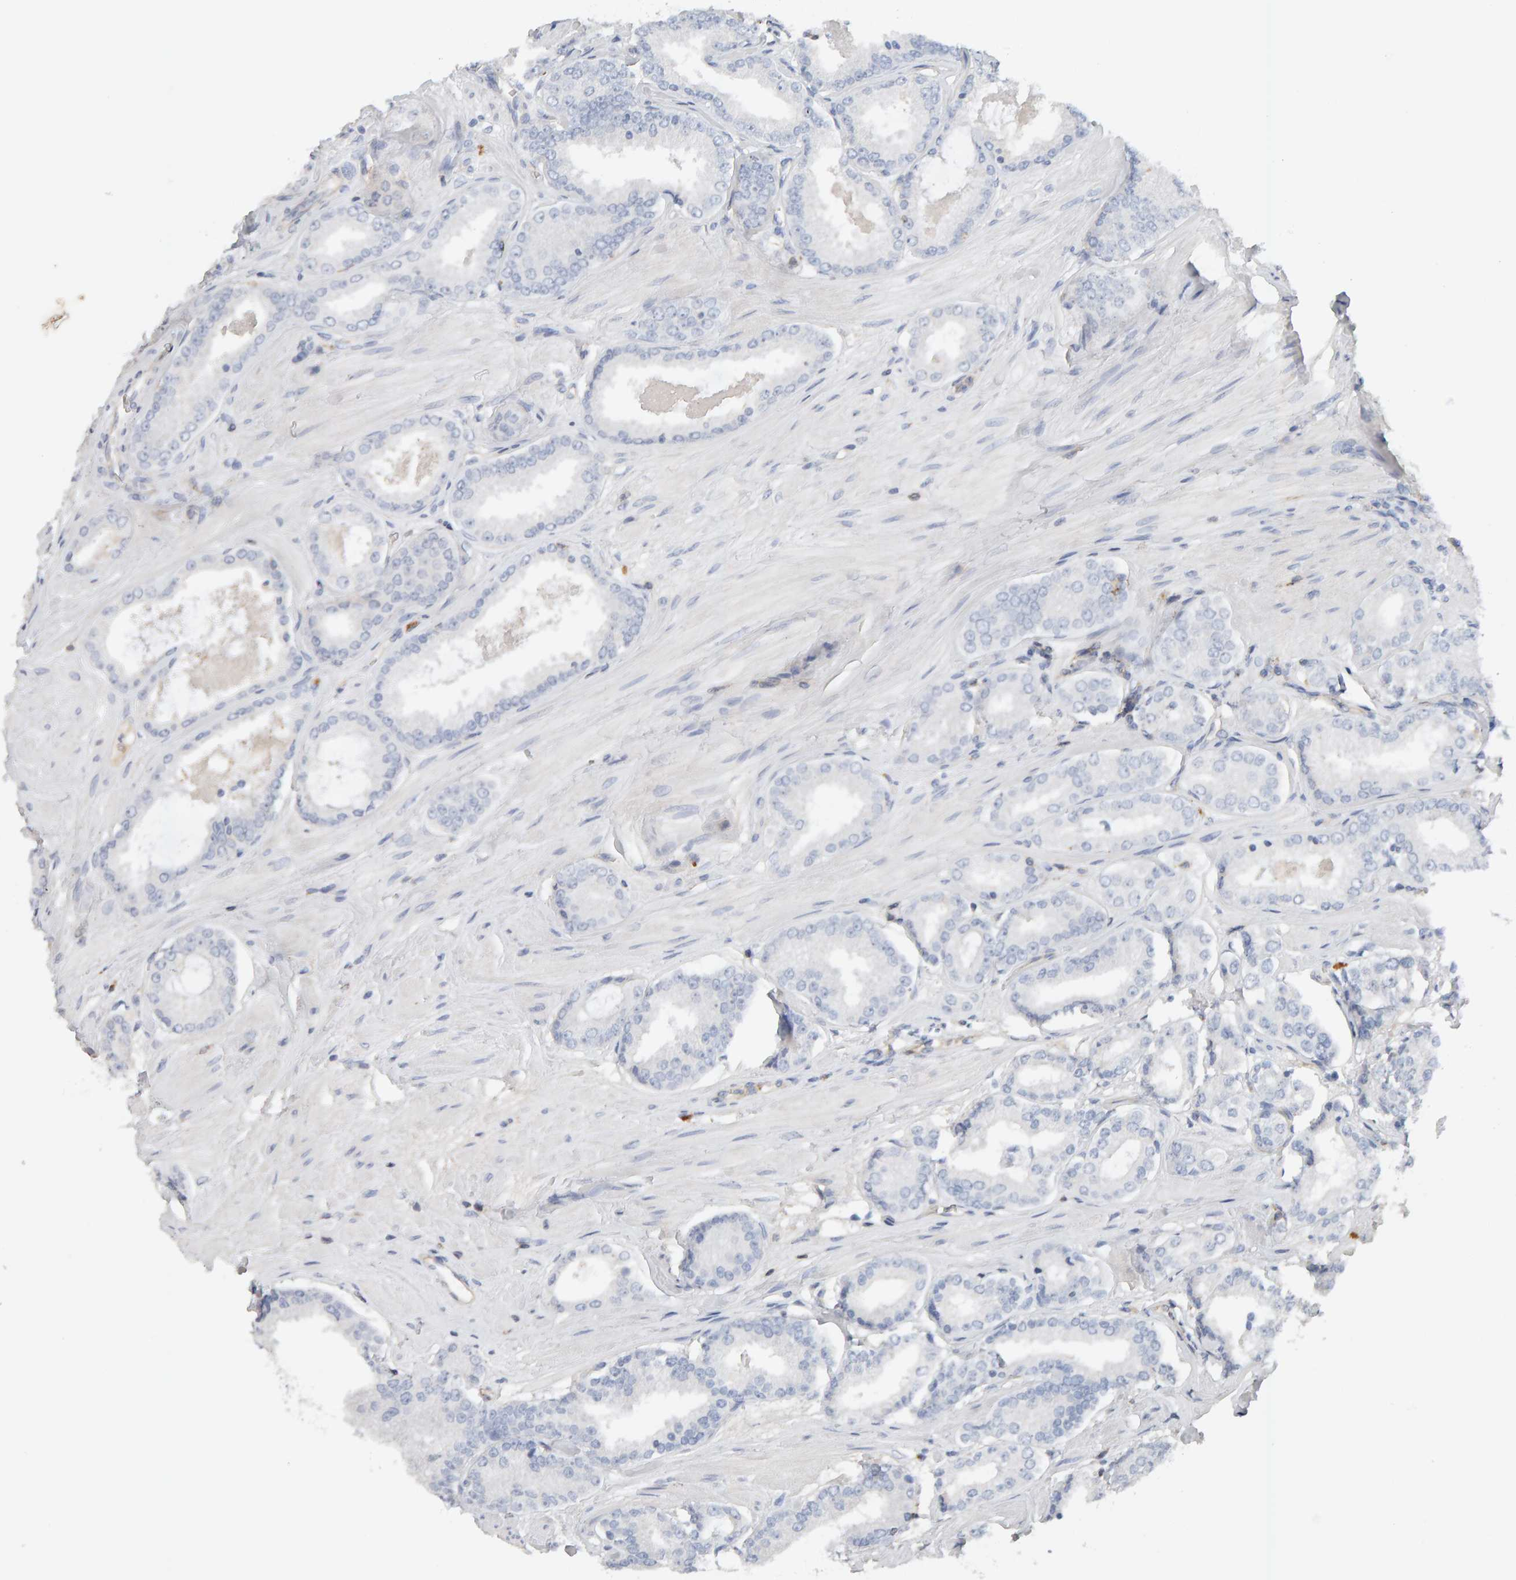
{"staining": {"intensity": "negative", "quantity": "none", "location": "none"}, "tissue": "prostate cancer", "cell_type": "Tumor cells", "image_type": "cancer", "snomed": [{"axis": "morphology", "description": "Adenocarcinoma, Low grade"}, {"axis": "topography", "description": "Prostate"}], "caption": "High magnification brightfield microscopy of prostate cancer stained with DAB (brown) and counterstained with hematoxylin (blue): tumor cells show no significant staining.", "gene": "FYN", "patient": {"sex": "male", "age": 62}}